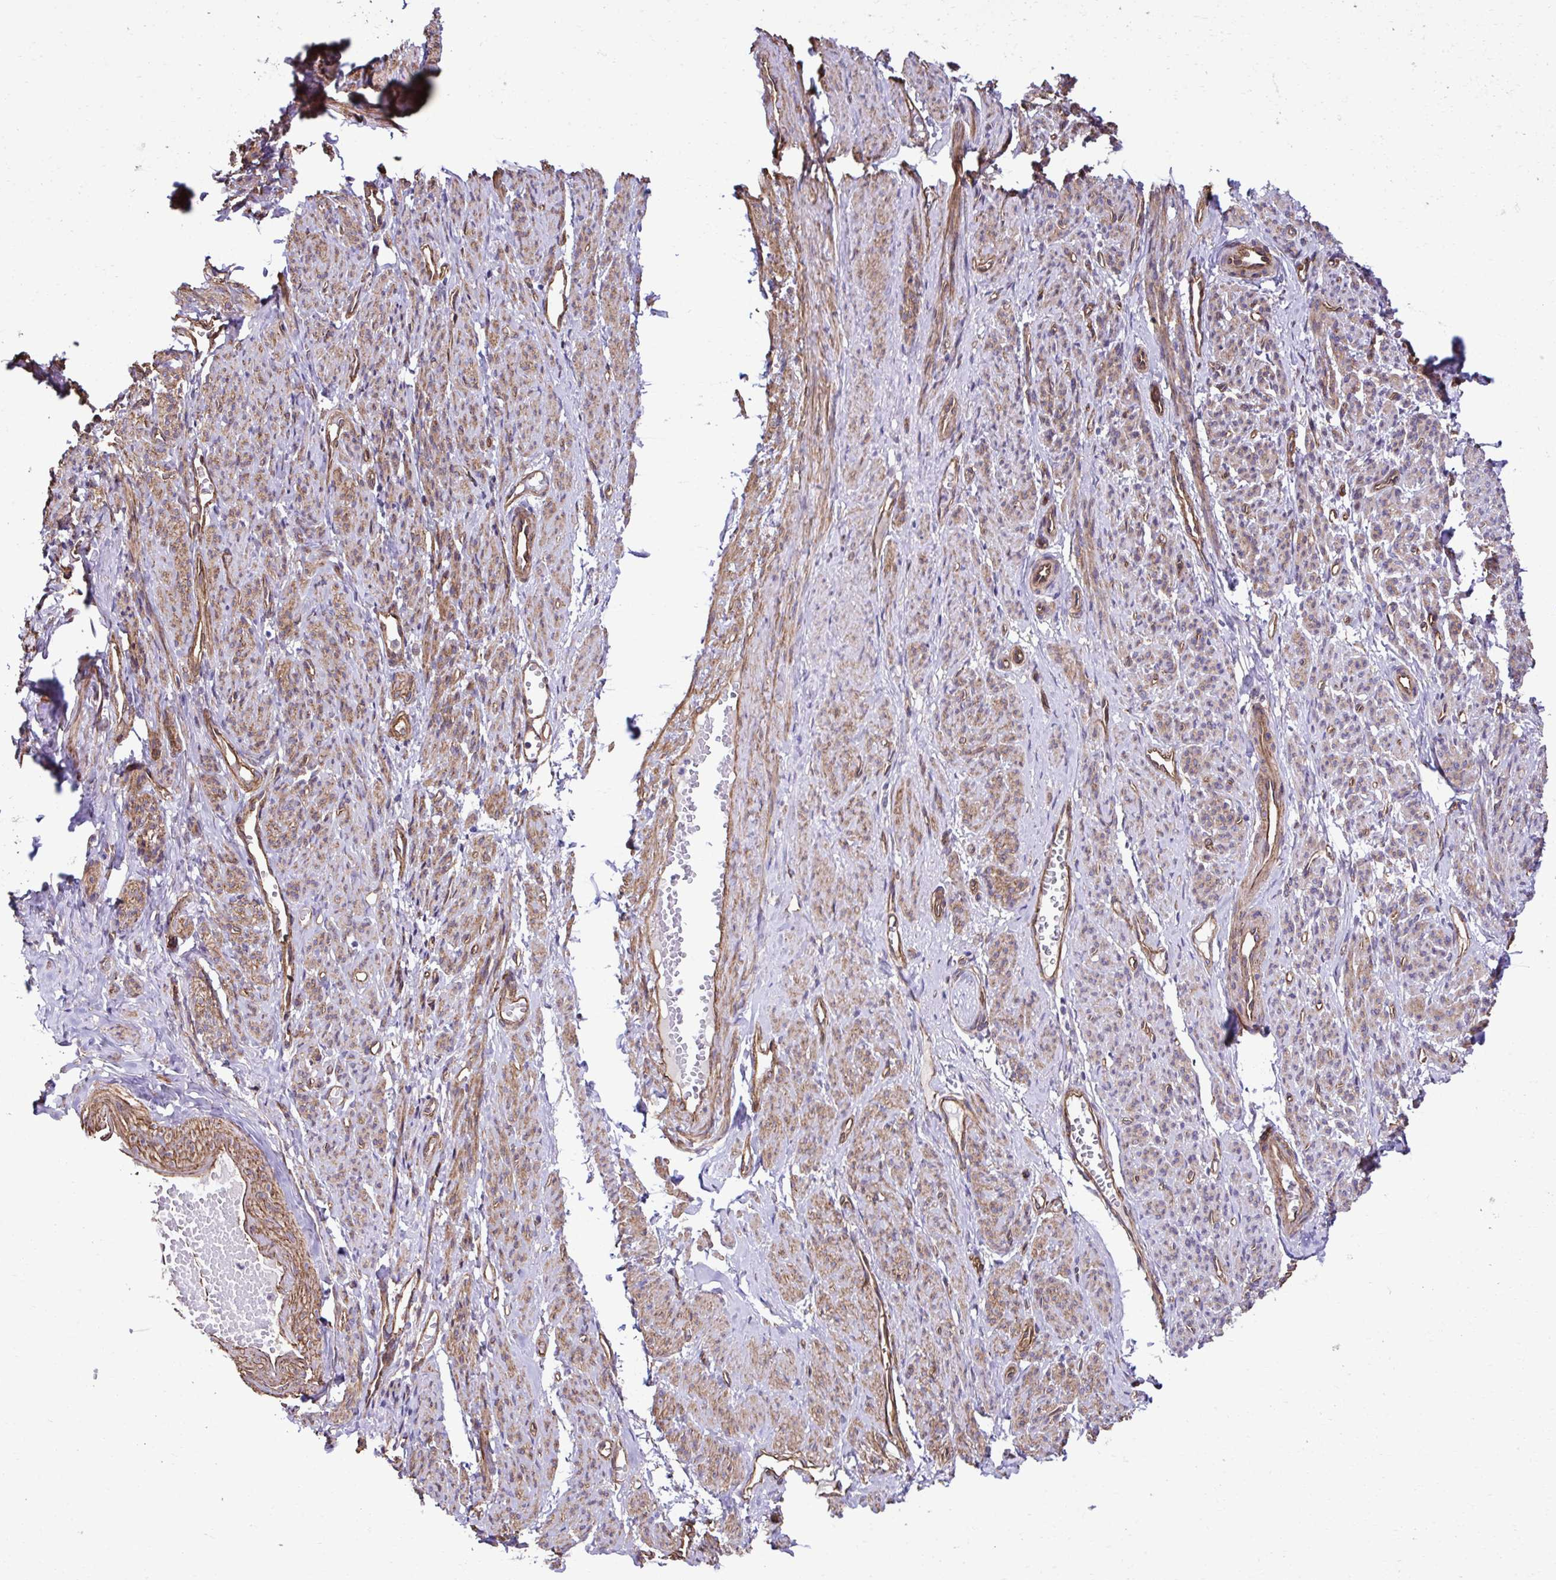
{"staining": {"intensity": "moderate", "quantity": ">75%", "location": "cytoplasmic/membranous"}, "tissue": "smooth muscle", "cell_type": "Smooth muscle cells", "image_type": "normal", "snomed": [{"axis": "morphology", "description": "Normal tissue, NOS"}, {"axis": "topography", "description": "Smooth muscle"}], "caption": "Normal smooth muscle reveals moderate cytoplasmic/membranous staining in approximately >75% of smooth muscle cells (brown staining indicates protein expression, while blue staining denotes nuclei)..", "gene": "TRIM52", "patient": {"sex": "female", "age": 65}}